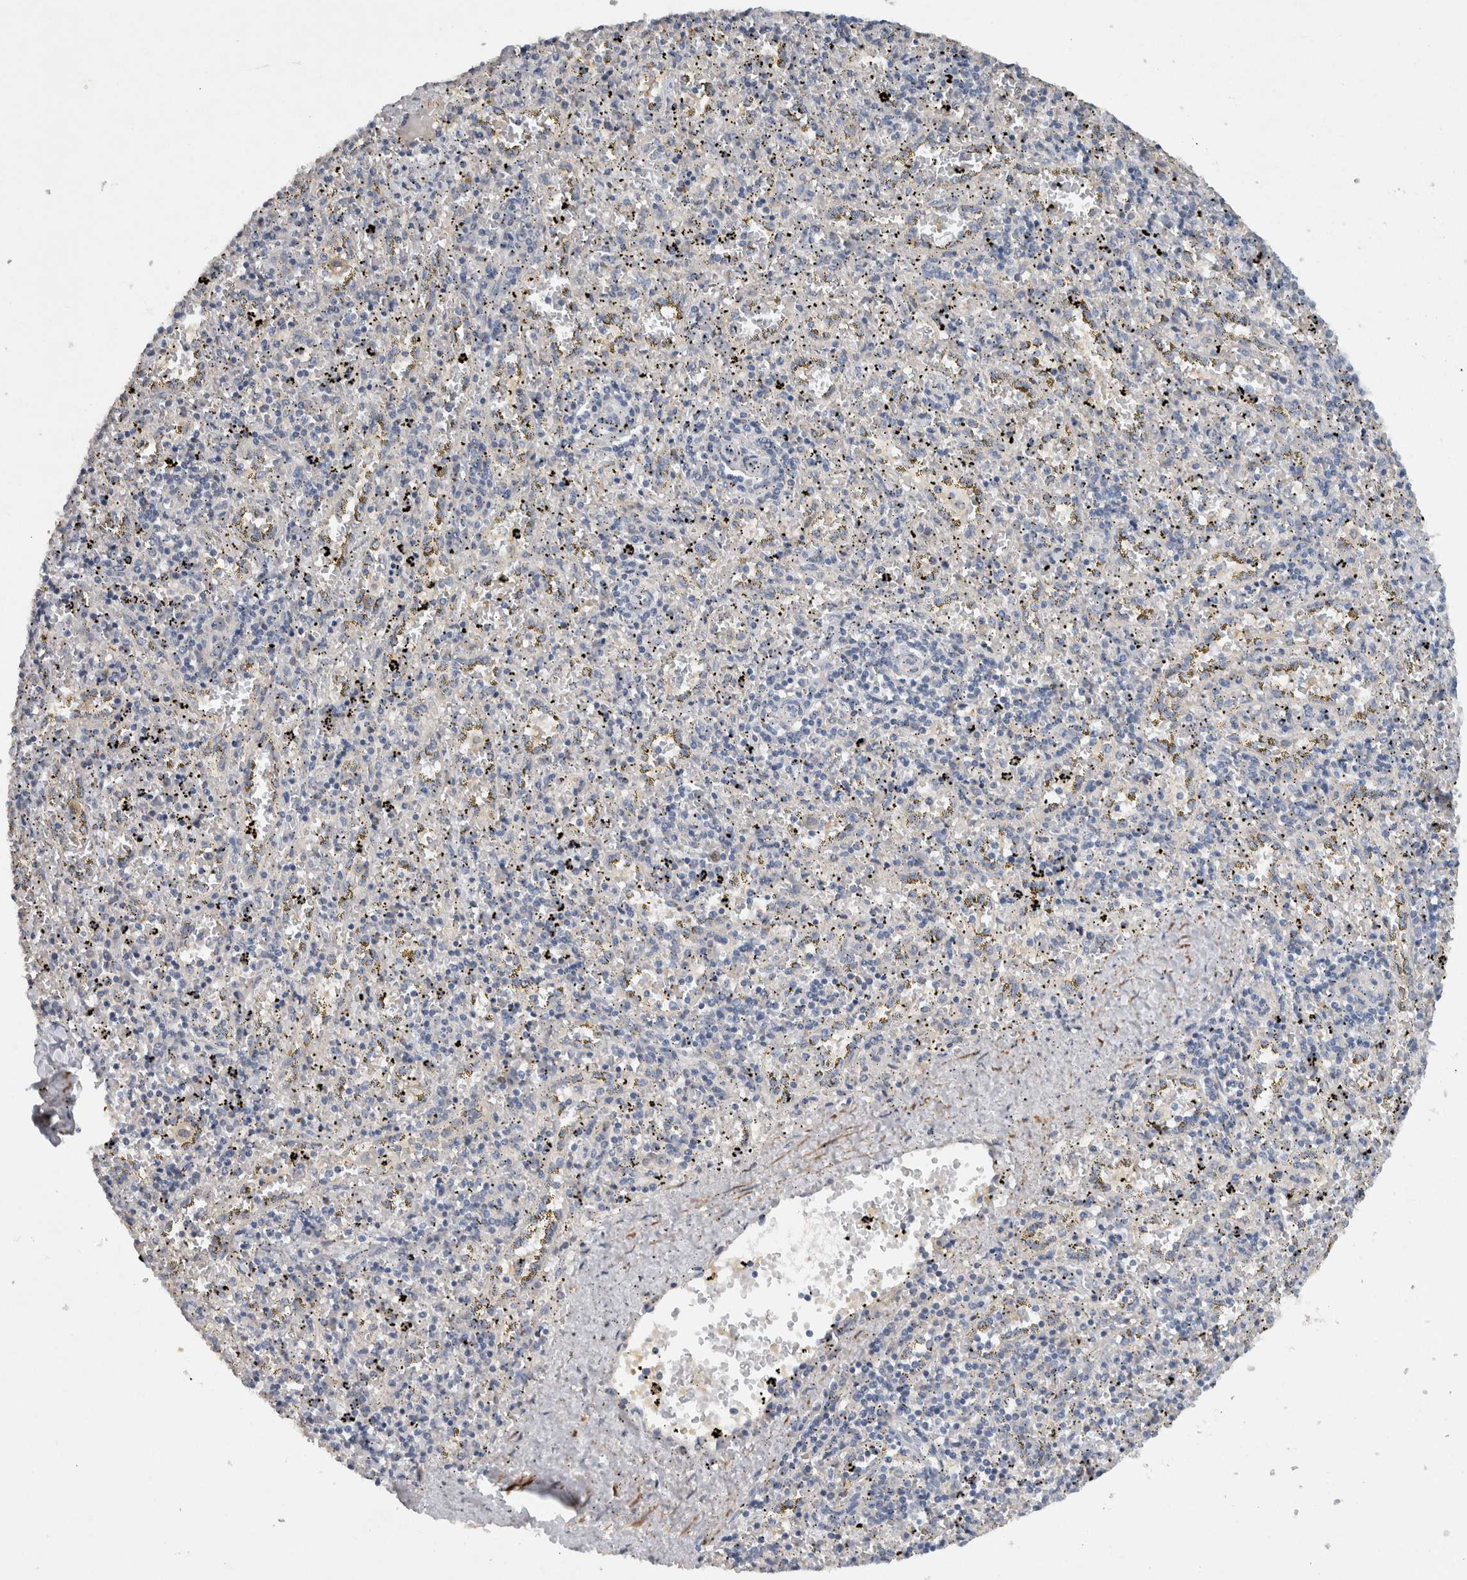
{"staining": {"intensity": "negative", "quantity": "none", "location": "none"}, "tissue": "spleen", "cell_type": "Cells in red pulp", "image_type": "normal", "snomed": [{"axis": "morphology", "description": "Normal tissue, NOS"}, {"axis": "topography", "description": "Spleen"}], "caption": "The immunohistochemistry photomicrograph has no significant positivity in cells in red pulp of spleen.", "gene": "HEXD", "patient": {"sex": "male", "age": 11}}